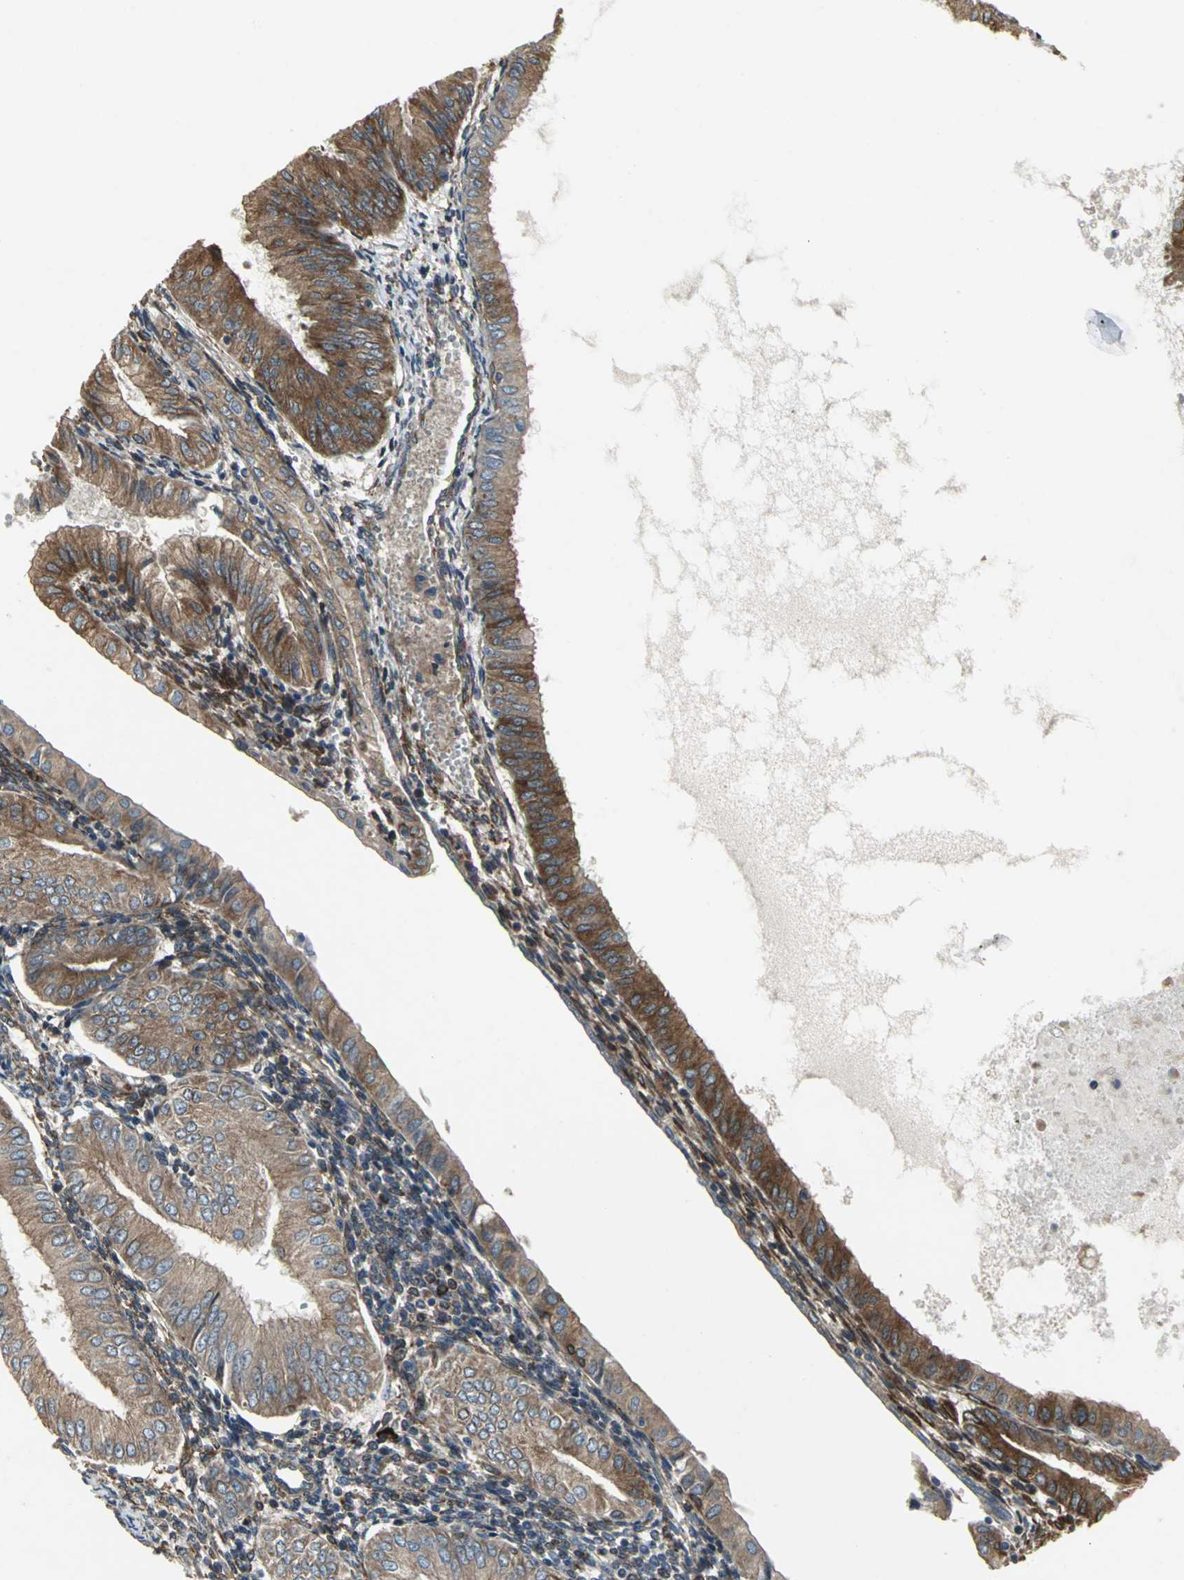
{"staining": {"intensity": "moderate", "quantity": "<25%", "location": "cytoplasmic/membranous"}, "tissue": "endometrial cancer", "cell_type": "Tumor cells", "image_type": "cancer", "snomed": [{"axis": "morphology", "description": "Adenocarcinoma, NOS"}, {"axis": "topography", "description": "Endometrium"}], "caption": "Endometrial cancer (adenocarcinoma) stained for a protein demonstrates moderate cytoplasmic/membranous positivity in tumor cells.", "gene": "SYVN1", "patient": {"sex": "female", "age": 53}}